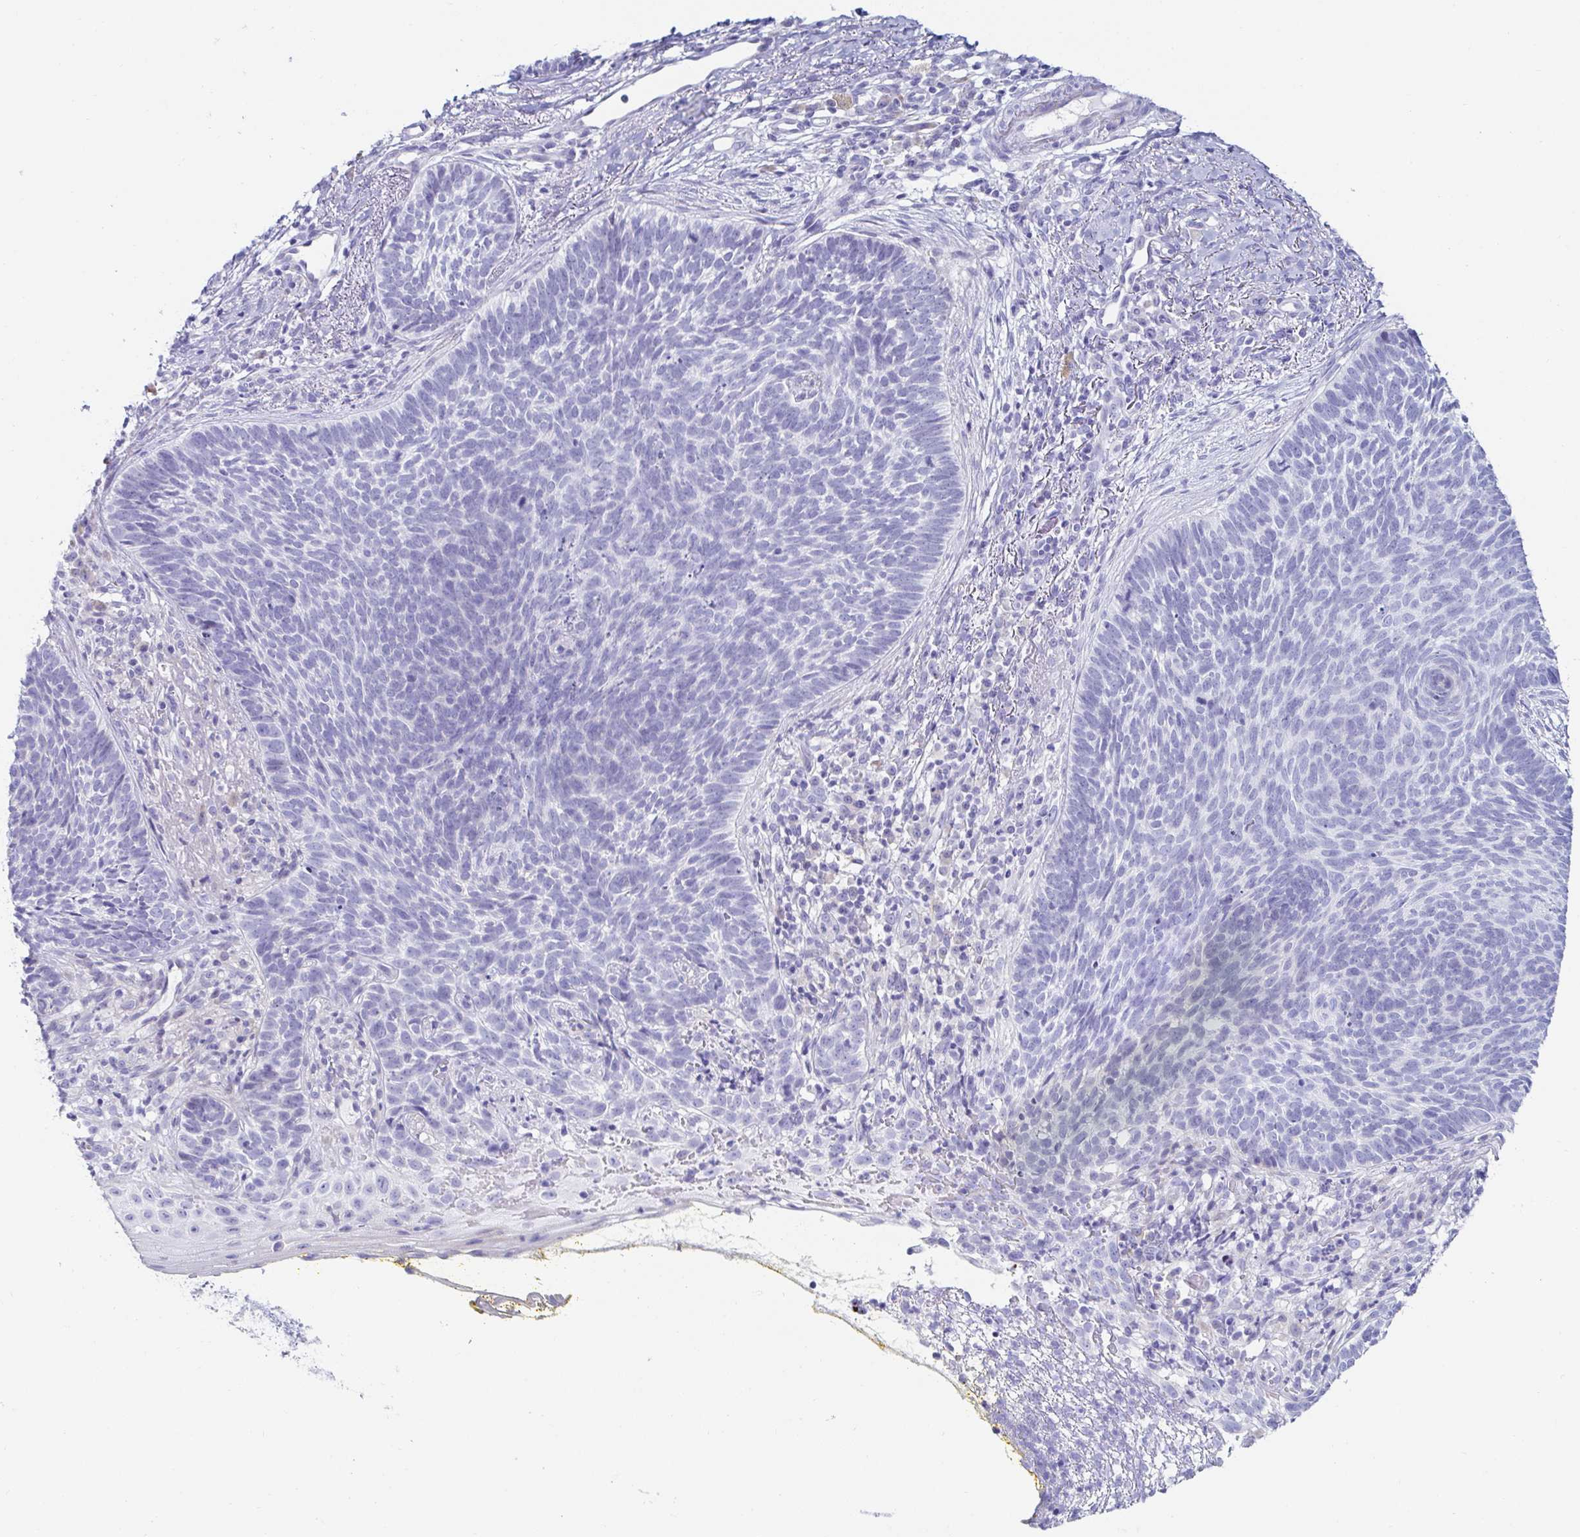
{"staining": {"intensity": "negative", "quantity": "none", "location": "none"}, "tissue": "skin cancer", "cell_type": "Tumor cells", "image_type": "cancer", "snomed": [{"axis": "morphology", "description": "Basal cell carcinoma"}, {"axis": "topography", "description": "Skin"}], "caption": "A photomicrograph of human skin cancer is negative for staining in tumor cells.", "gene": "C4orf17", "patient": {"sex": "female", "age": 74}}